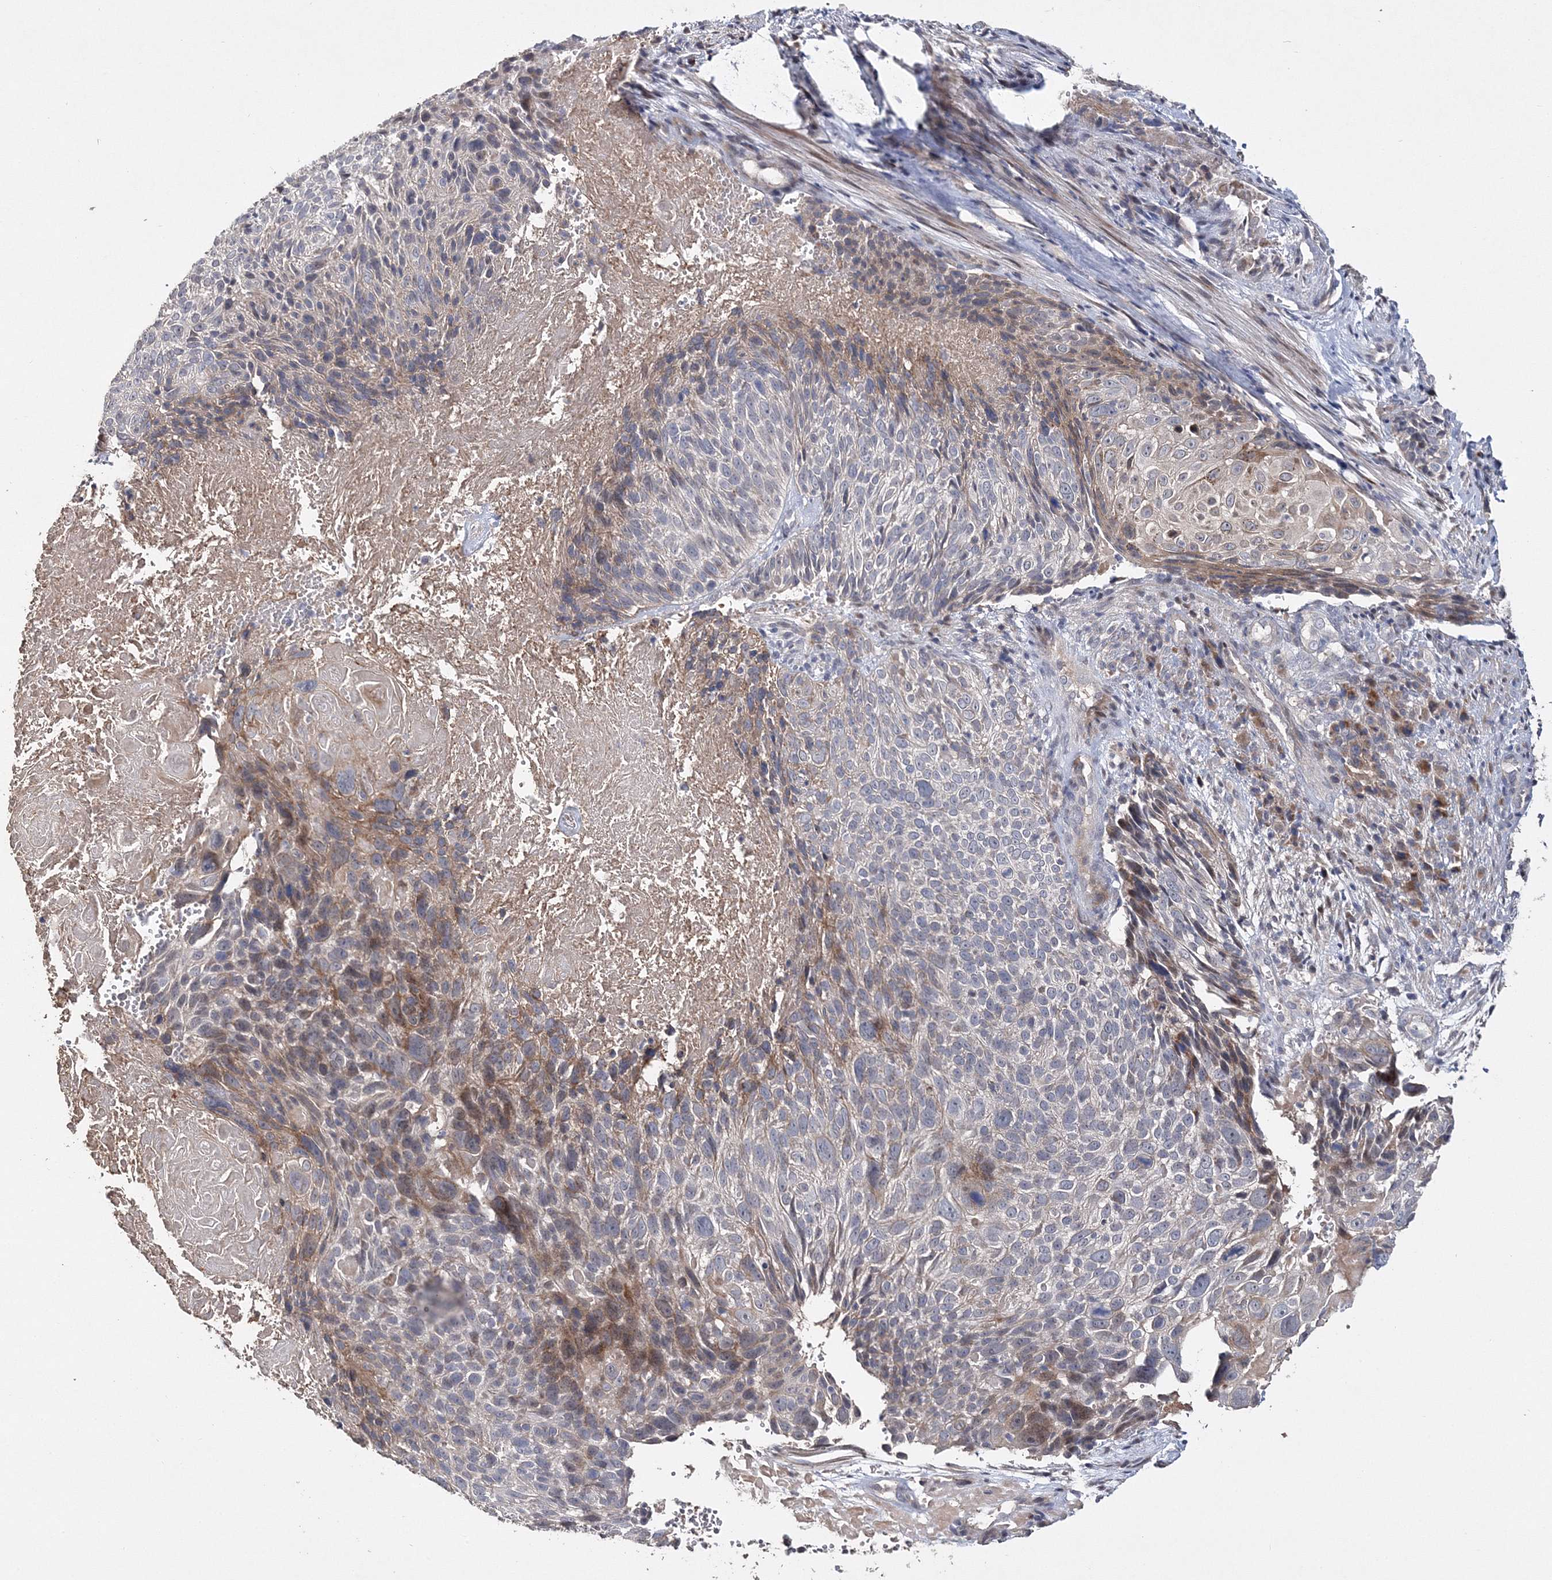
{"staining": {"intensity": "negative", "quantity": "none", "location": "none"}, "tissue": "cervical cancer", "cell_type": "Tumor cells", "image_type": "cancer", "snomed": [{"axis": "morphology", "description": "Squamous cell carcinoma, NOS"}, {"axis": "topography", "description": "Cervix"}], "caption": "Immunohistochemistry image of neoplastic tissue: human cervical cancer (squamous cell carcinoma) stained with DAB shows no significant protein staining in tumor cells. (Stains: DAB immunohistochemistry with hematoxylin counter stain, Microscopy: brightfield microscopy at high magnification).", "gene": "GJB5", "patient": {"sex": "female", "age": 74}}